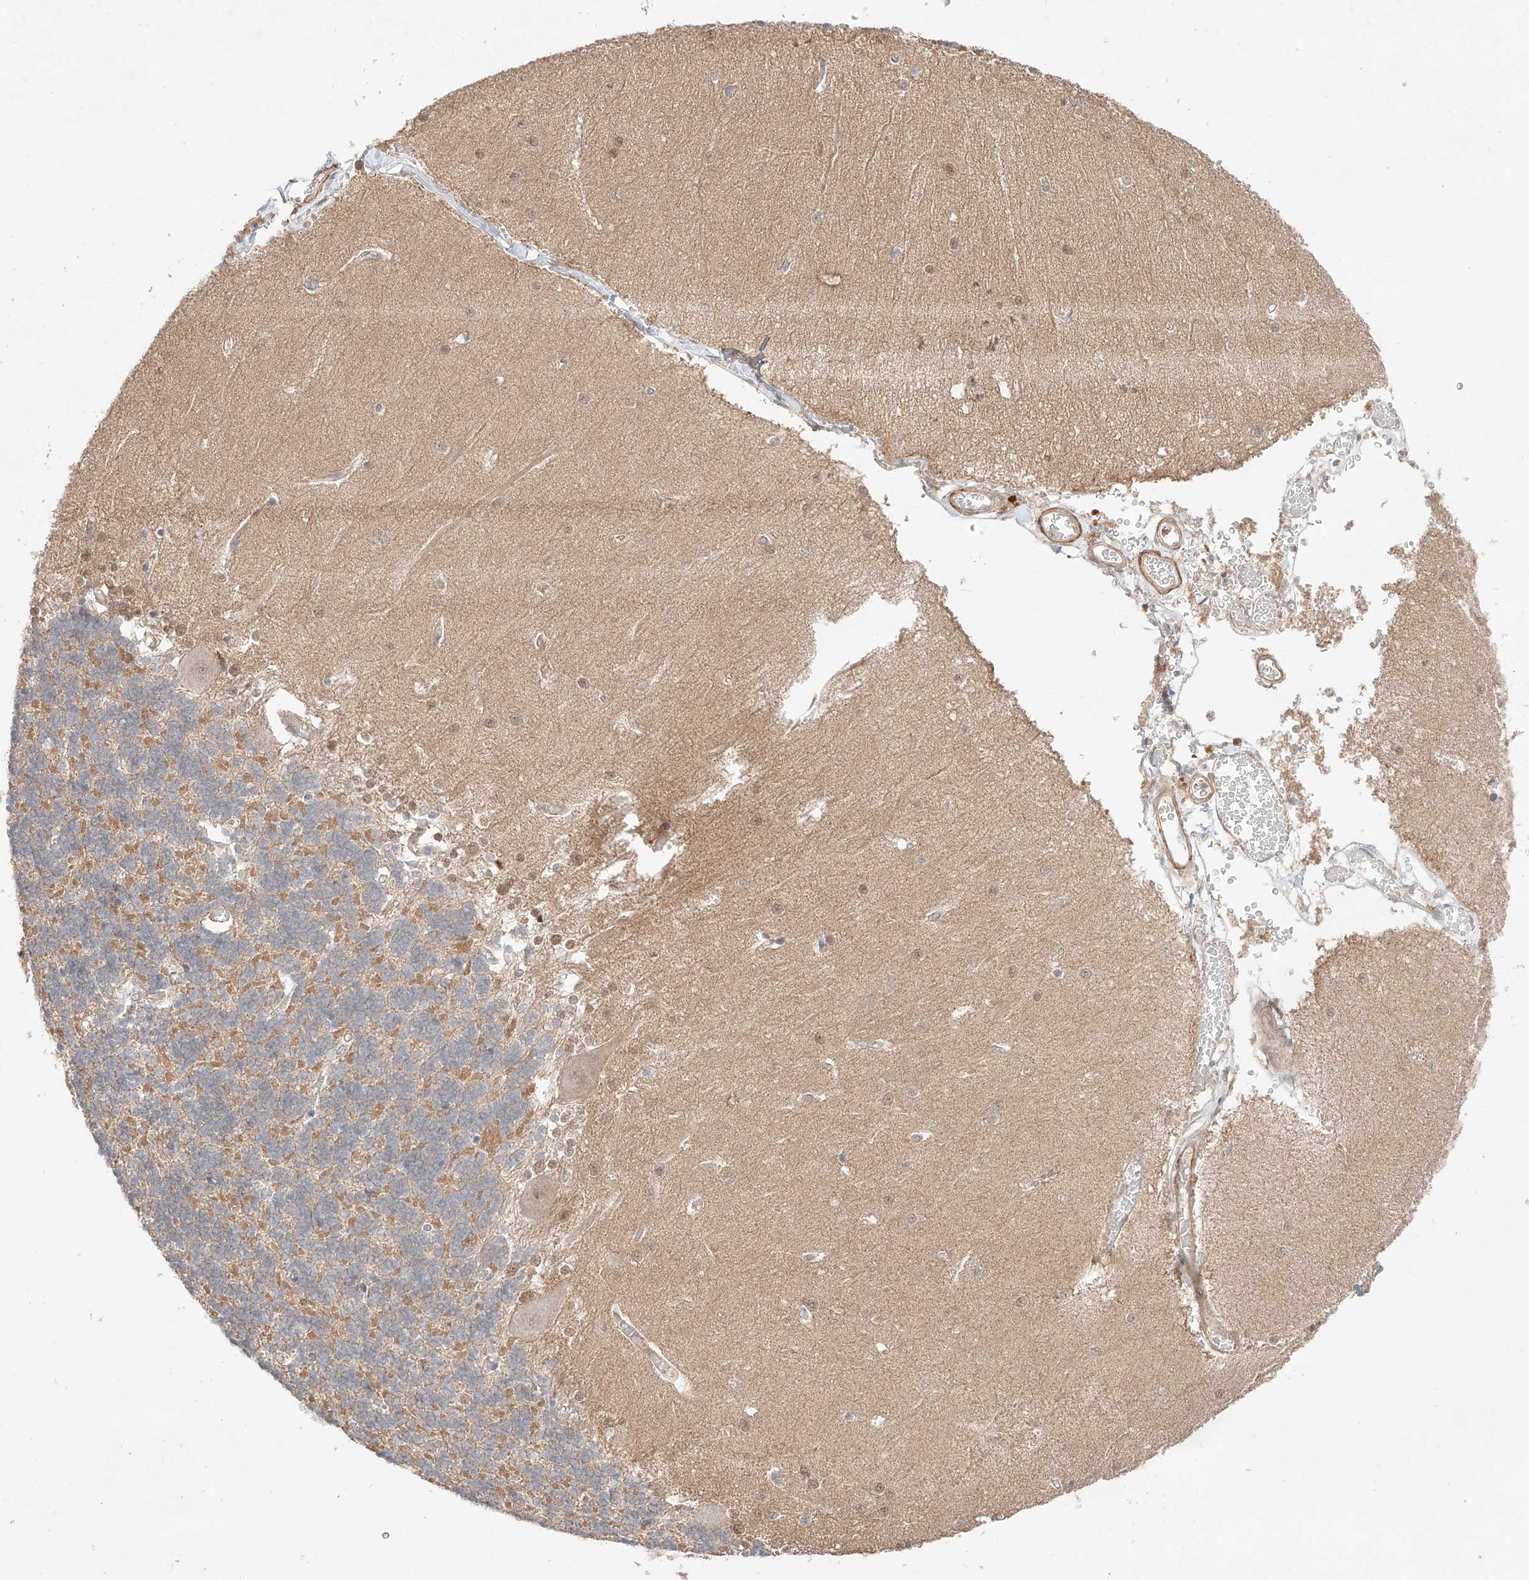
{"staining": {"intensity": "negative", "quantity": "none", "location": "none"}, "tissue": "cerebellum", "cell_type": "Cells in granular layer", "image_type": "normal", "snomed": [{"axis": "morphology", "description": "Normal tissue, NOS"}, {"axis": "topography", "description": "Cerebellum"}], "caption": "Immunohistochemistry histopathology image of normal cerebellum stained for a protein (brown), which displays no expression in cells in granular layer.", "gene": "TSR2", "patient": {"sex": "male", "age": 37}}